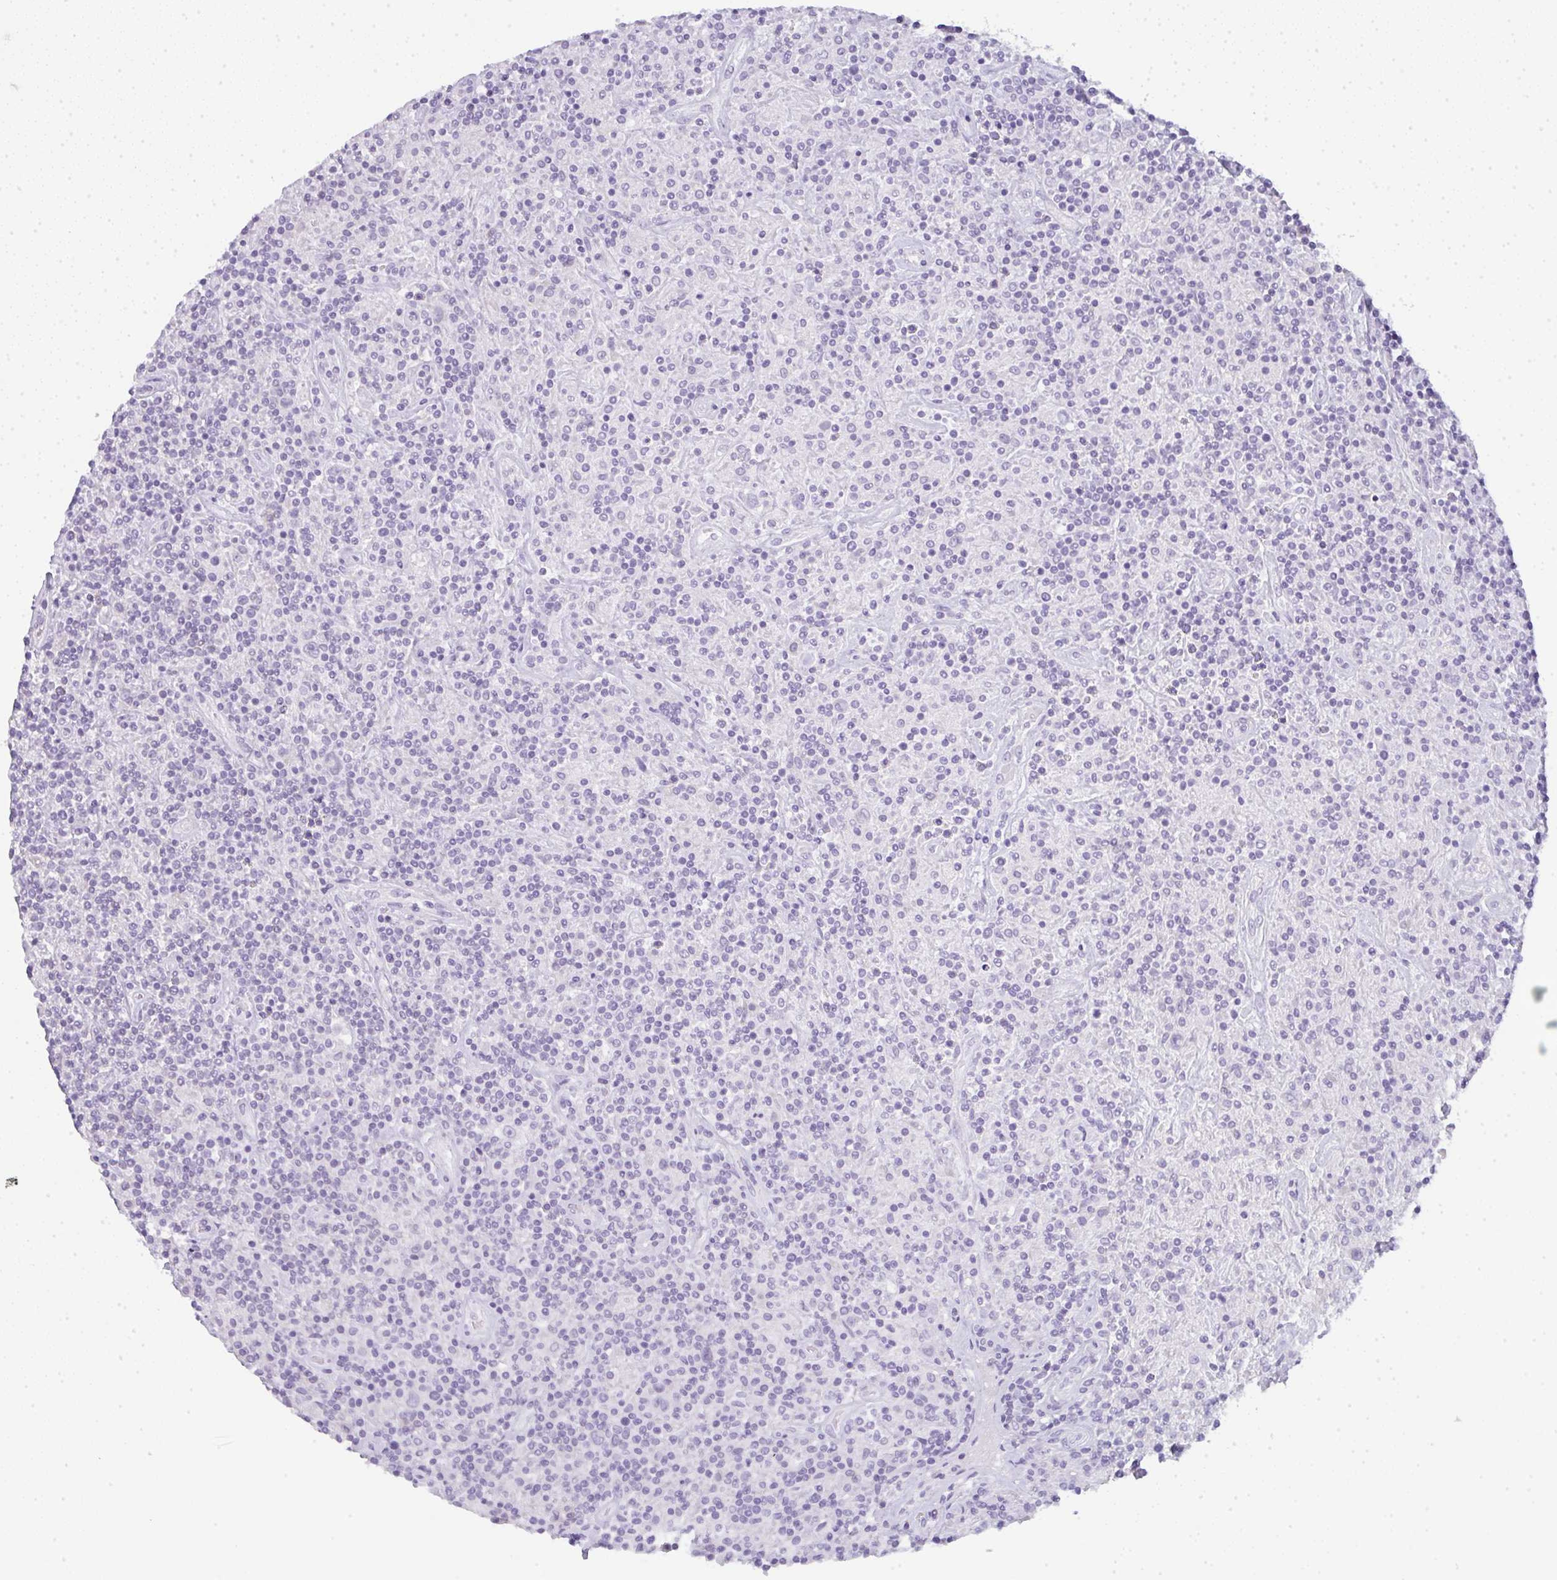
{"staining": {"intensity": "negative", "quantity": "none", "location": "none"}, "tissue": "lymphoma", "cell_type": "Tumor cells", "image_type": "cancer", "snomed": [{"axis": "morphology", "description": "Hodgkin's disease, NOS"}, {"axis": "topography", "description": "Lymph node"}], "caption": "Tumor cells are negative for brown protein staining in lymphoma.", "gene": "LPAR4", "patient": {"sex": "male", "age": 70}}